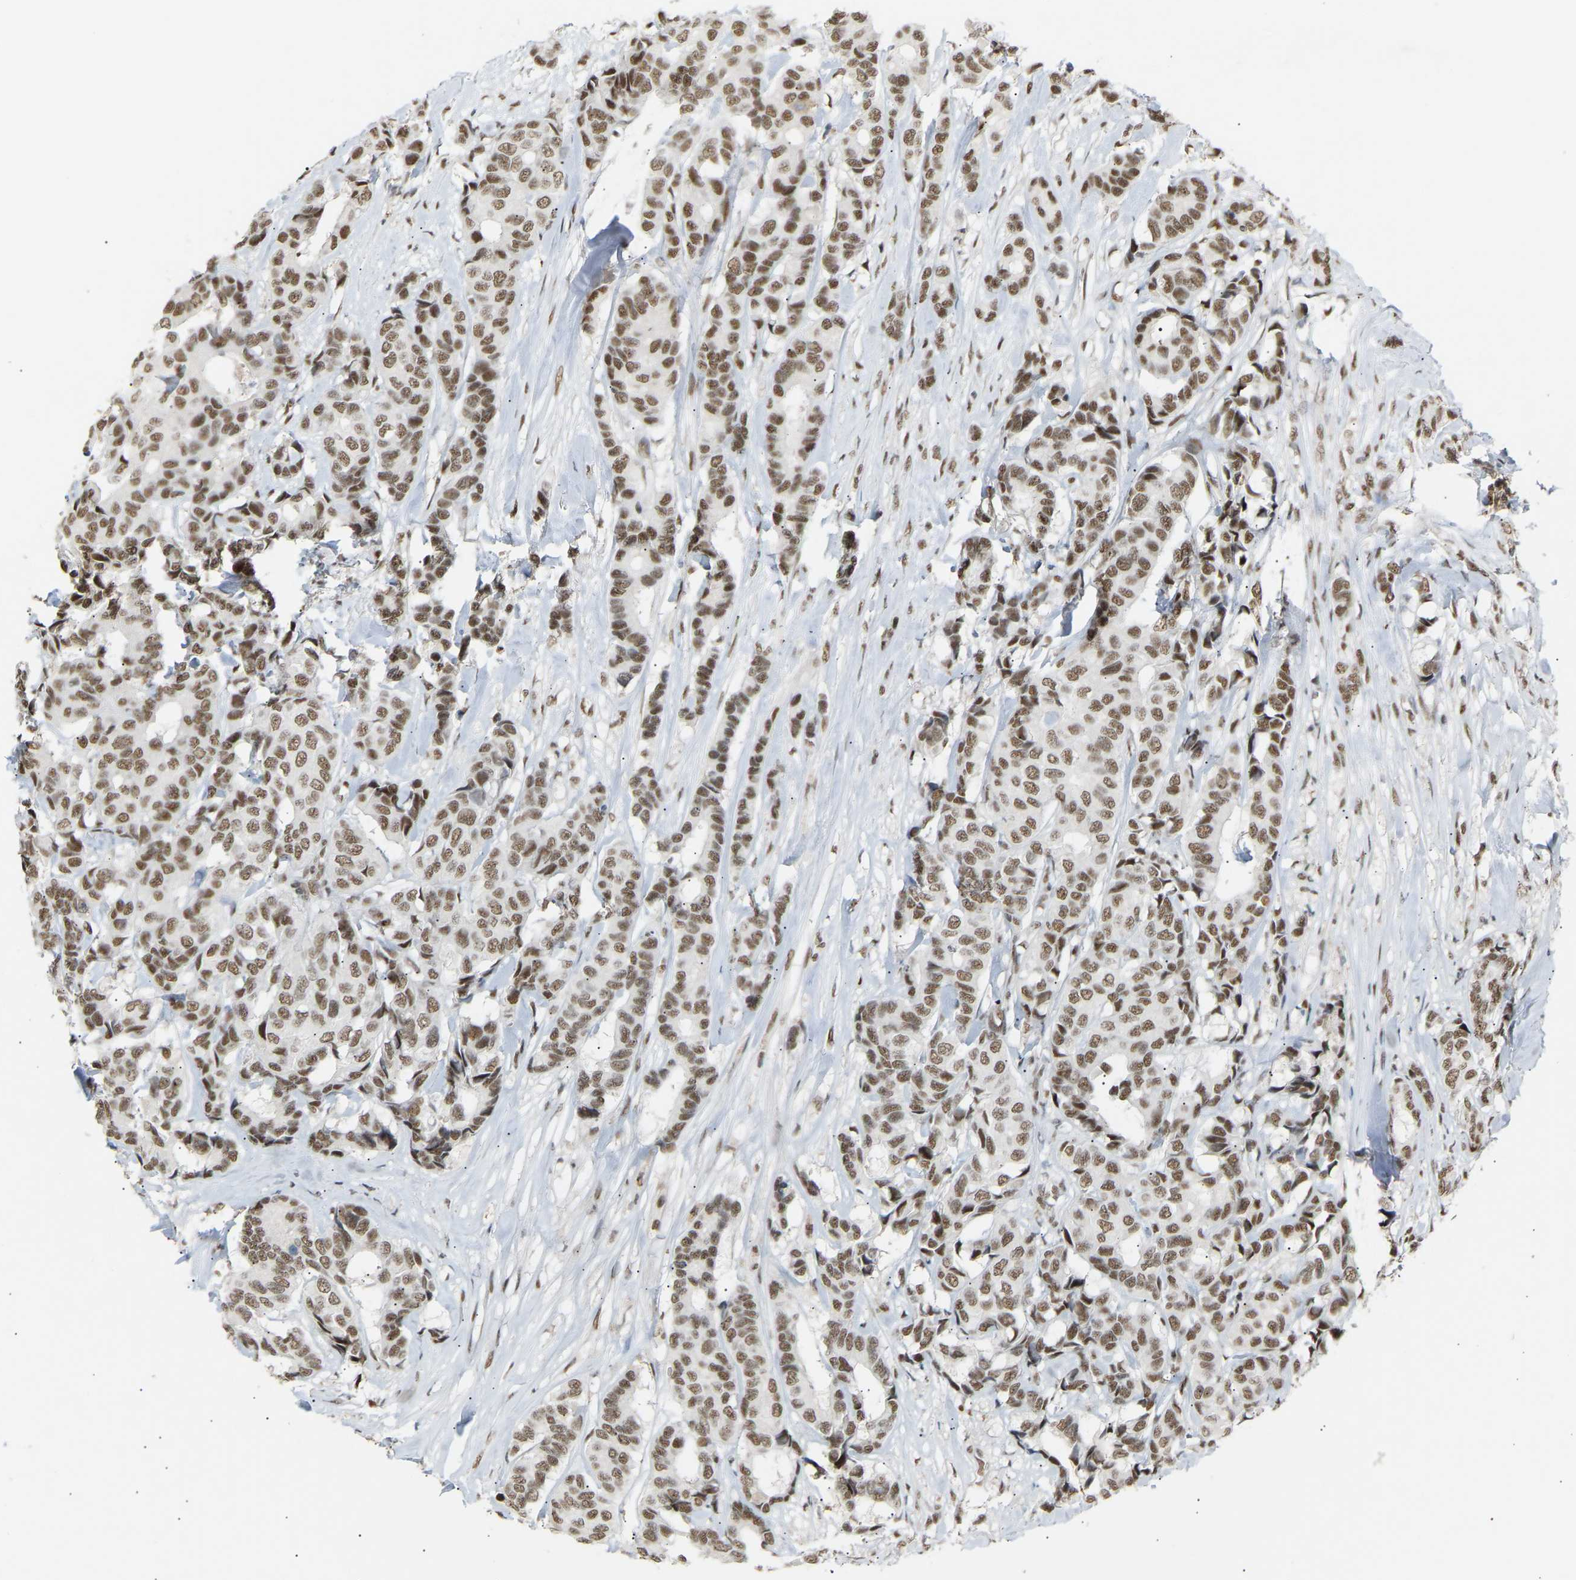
{"staining": {"intensity": "moderate", "quantity": ">75%", "location": "nuclear"}, "tissue": "breast cancer", "cell_type": "Tumor cells", "image_type": "cancer", "snomed": [{"axis": "morphology", "description": "Duct carcinoma"}, {"axis": "topography", "description": "Breast"}], "caption": "Tumor cells reveal moderate nuclear expression in approximately >75% of cells in infiltrating ductal carcinoma (breast).", "gene": "NELFB", "patient": {"sex": "female", "age": 87}}